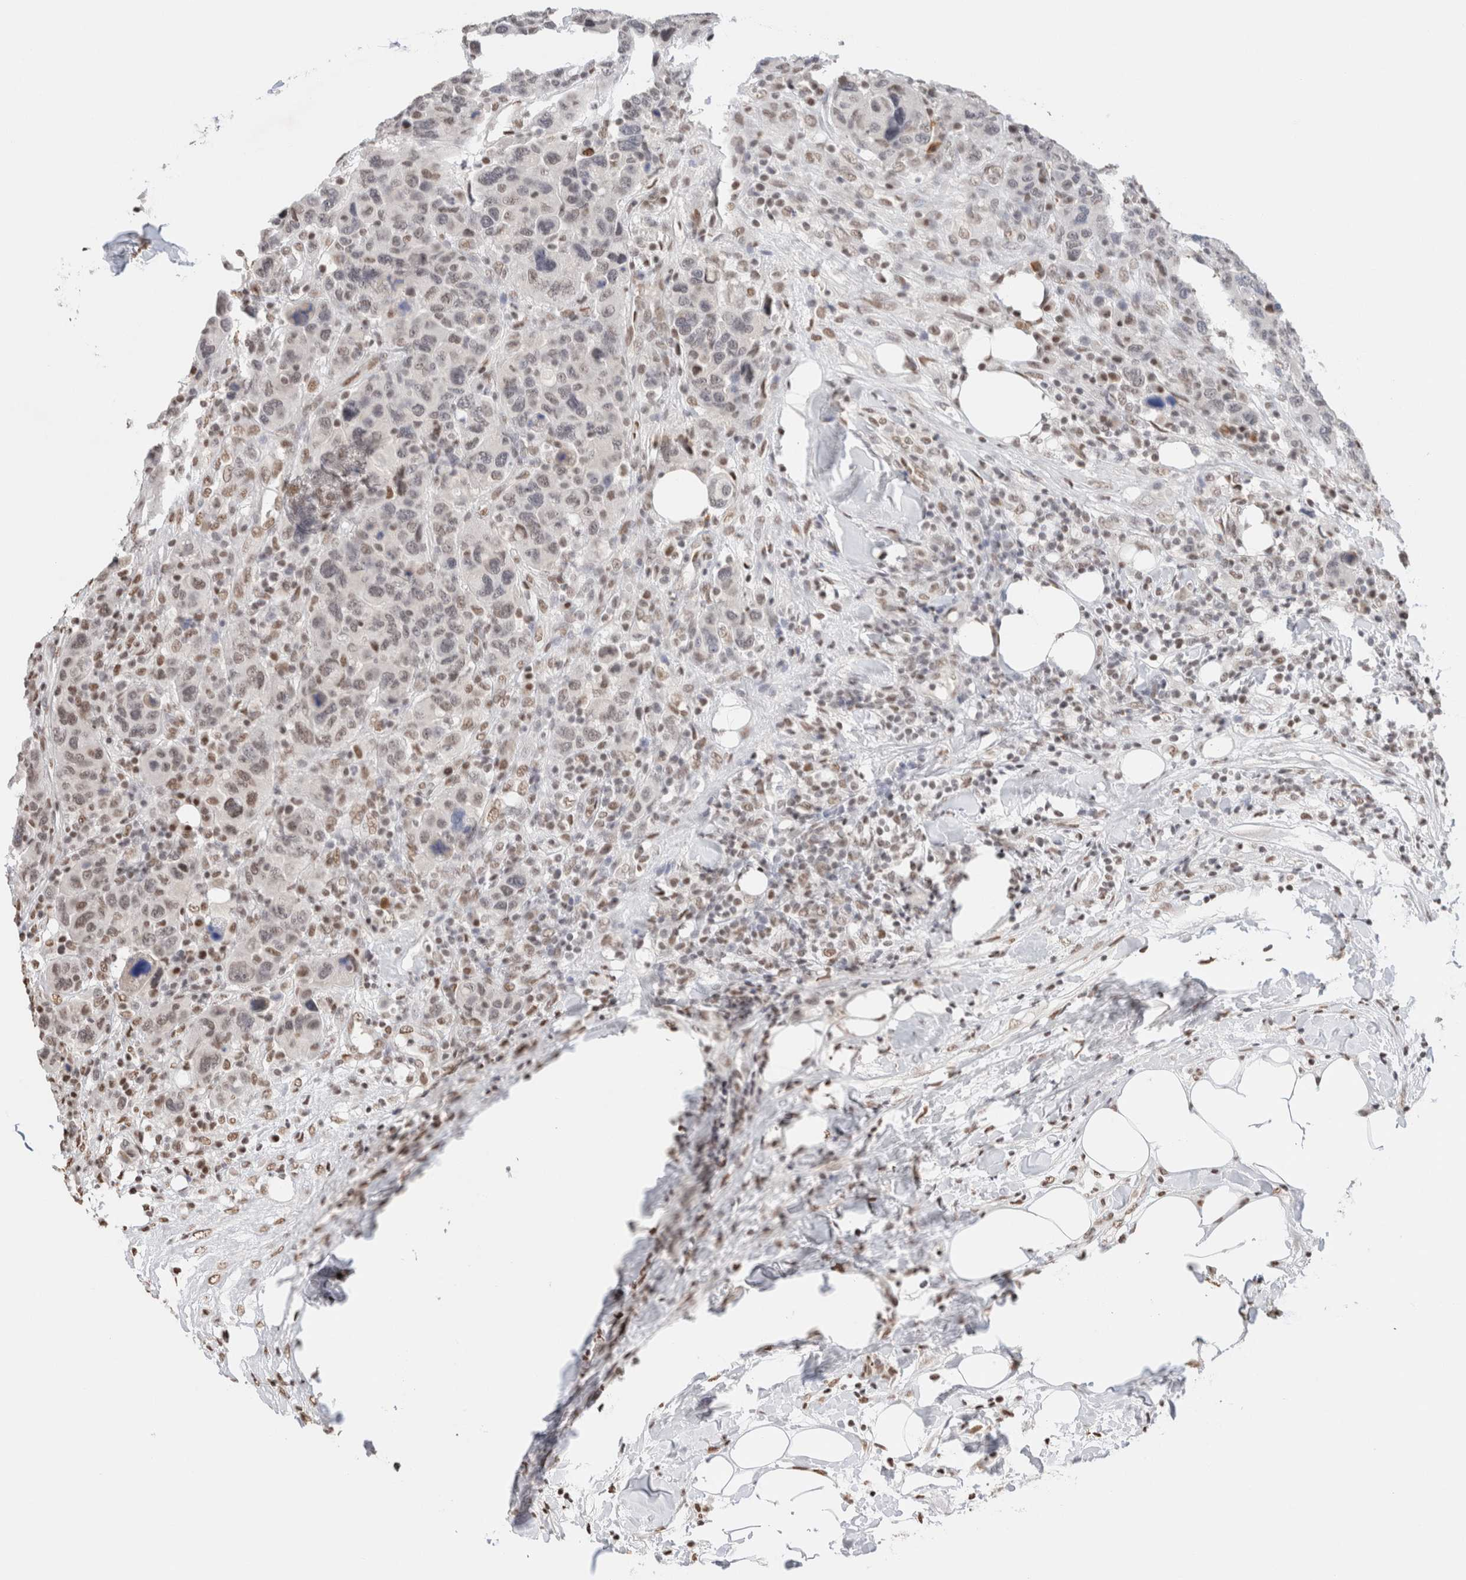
{"staining": {"intensity": "moderate", "quantity": "<25%", "location": "nuclear"}, "tissue": "breast cancer", "cell_type": "Tumor cells", "image_type": "cancer", "snomed": [{"axis": "morphology", "description": "Duct carcinoma"}, {"axis": "topography", "description": "Breast"}], "caption": "Breast intraductal carcinoma stained for a protein (brown) shows moderate nuclear positive positivity in about <25% of tumor cells.", "gene": "SUPT3H", "patient": {"sex": "female", "age": 37}}